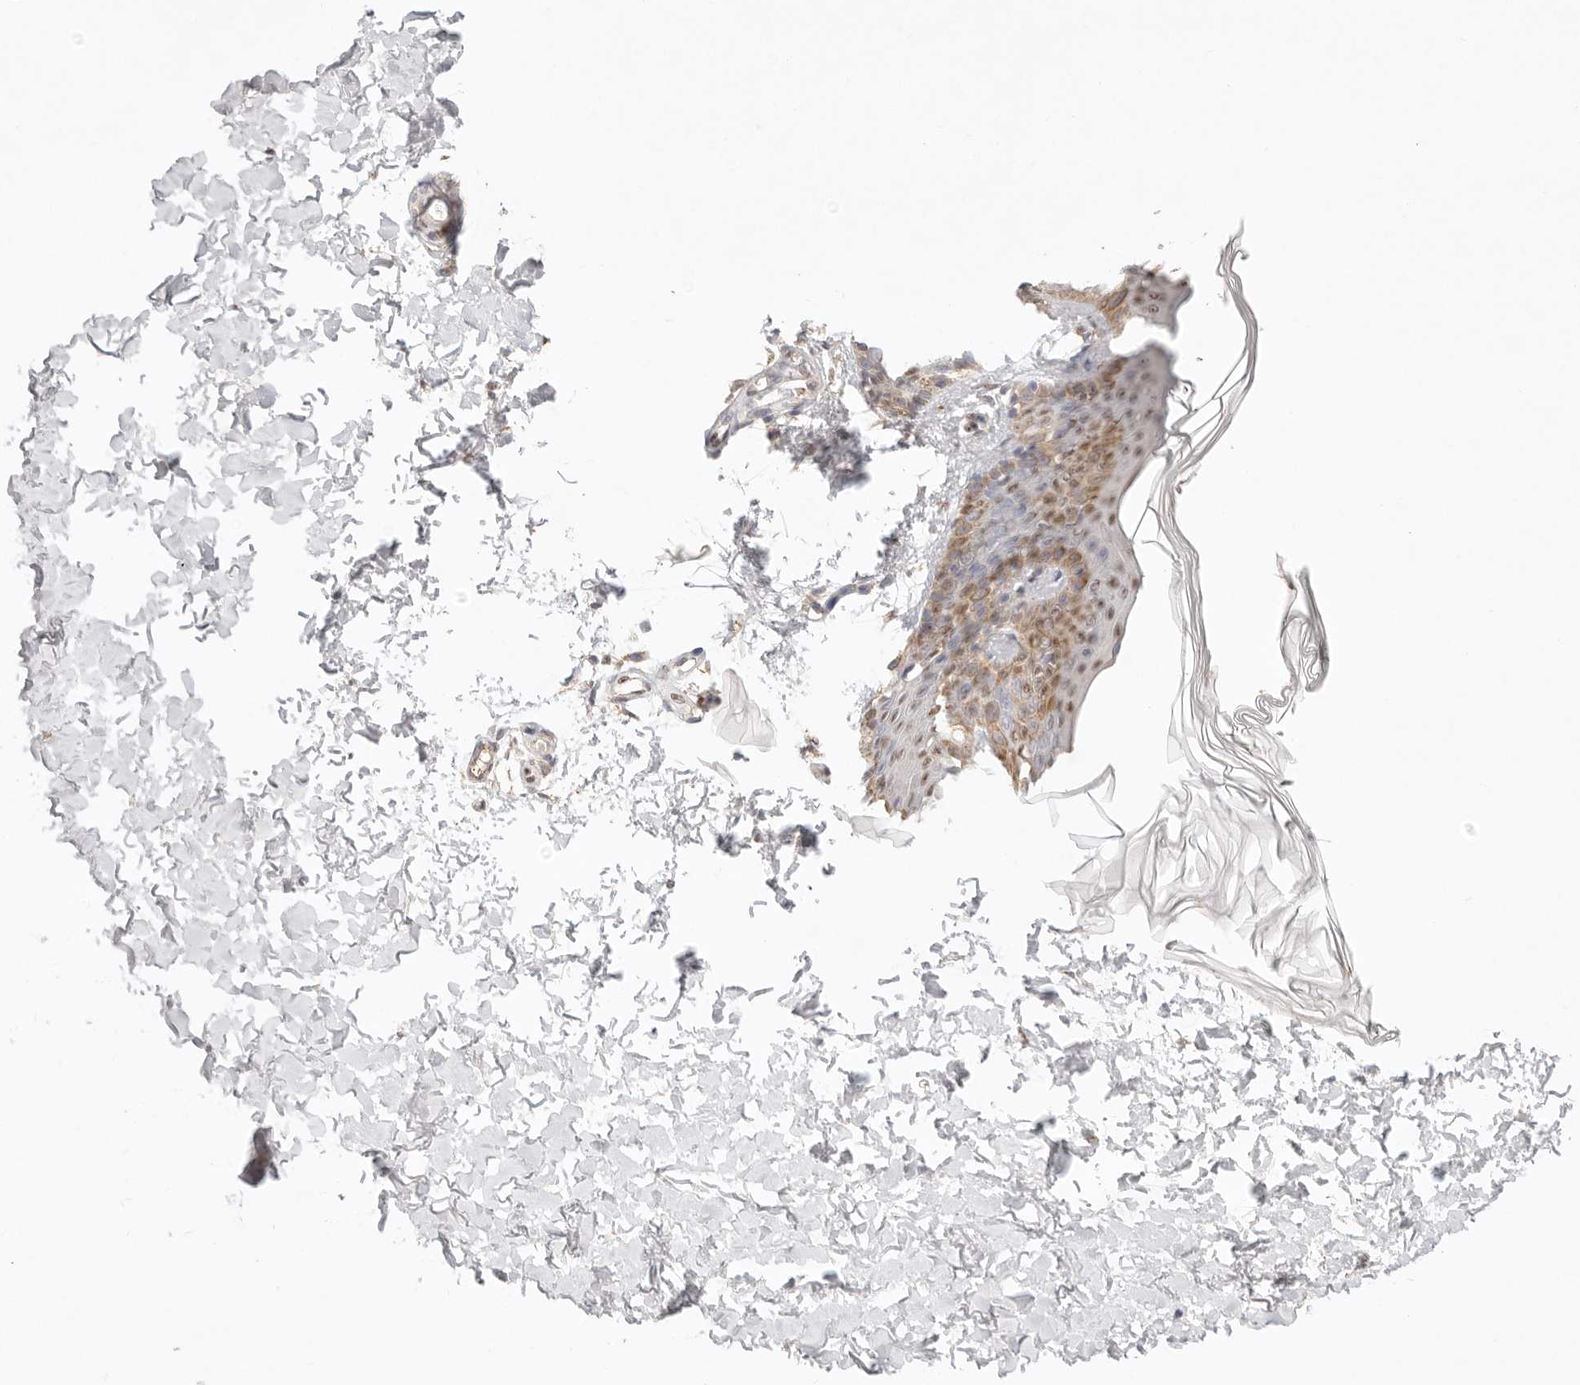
{"staining": {"intensity": "negative", "quantity": "none", "location": "none"}, "tissue": "skin", "cell_type": "Fibroblasts", "image_type": "normal", "snomed": [{"axis": "morphology", "description": "Normal tissue, NOS"}, {"axis": "morphology", "description": "Neoplasm, benign, NOS"}, {"axis": "topography", "description": "Skin"}, {"axis": "topography", "description": "Soft tissue"}], "caption": "Immunohistochemistry (IHC) micrograph of unremarkable human skin stained for a protein (brown), which demonstrates no expression in fibroblasts.", "gene": "IL1R2", "patient": {"sex": "male", "age": 26}}